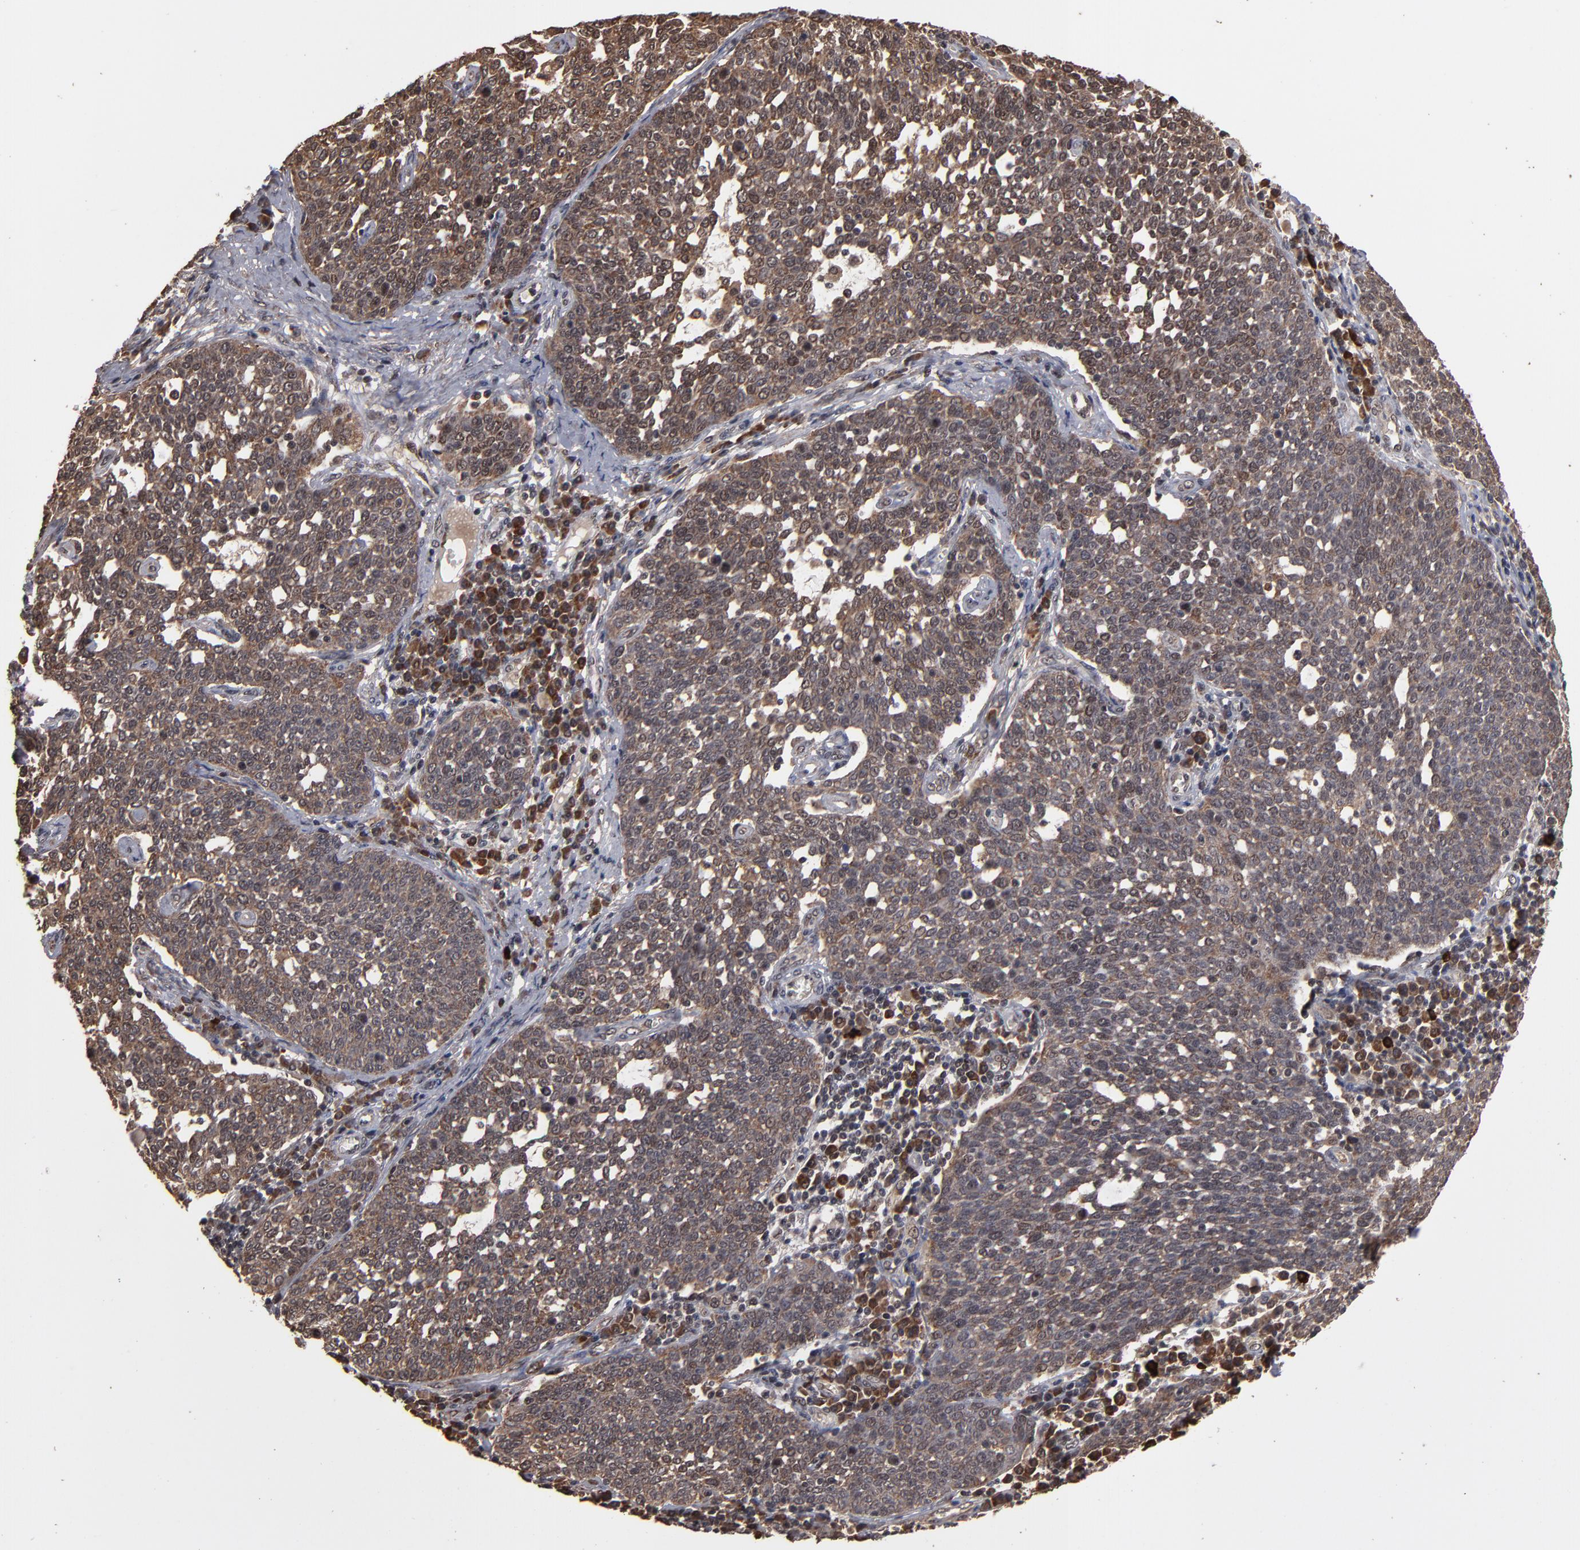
{"staining": {"intensity": "moderate", "quantity": ">75%", "location": "cytoplasmic/membranous,nuclear"}, "tissue": "cervical cancer", "cell_type": "Tumor cells", "image_type": "cancer", "snomed": [{"axis": "morphology", "description": "Squamous cell carcinoma, NOS"}, {"axis": "topography", "description": "Cervix"}], "caption": "Protein expression analysis of cervical cancer displays moderate cytoplasmic/membranous and nuclear positivity in approximately >75% of tumor cells.", "gene": "NXF2B", "patient": {"sex": "female", "age": 34}}